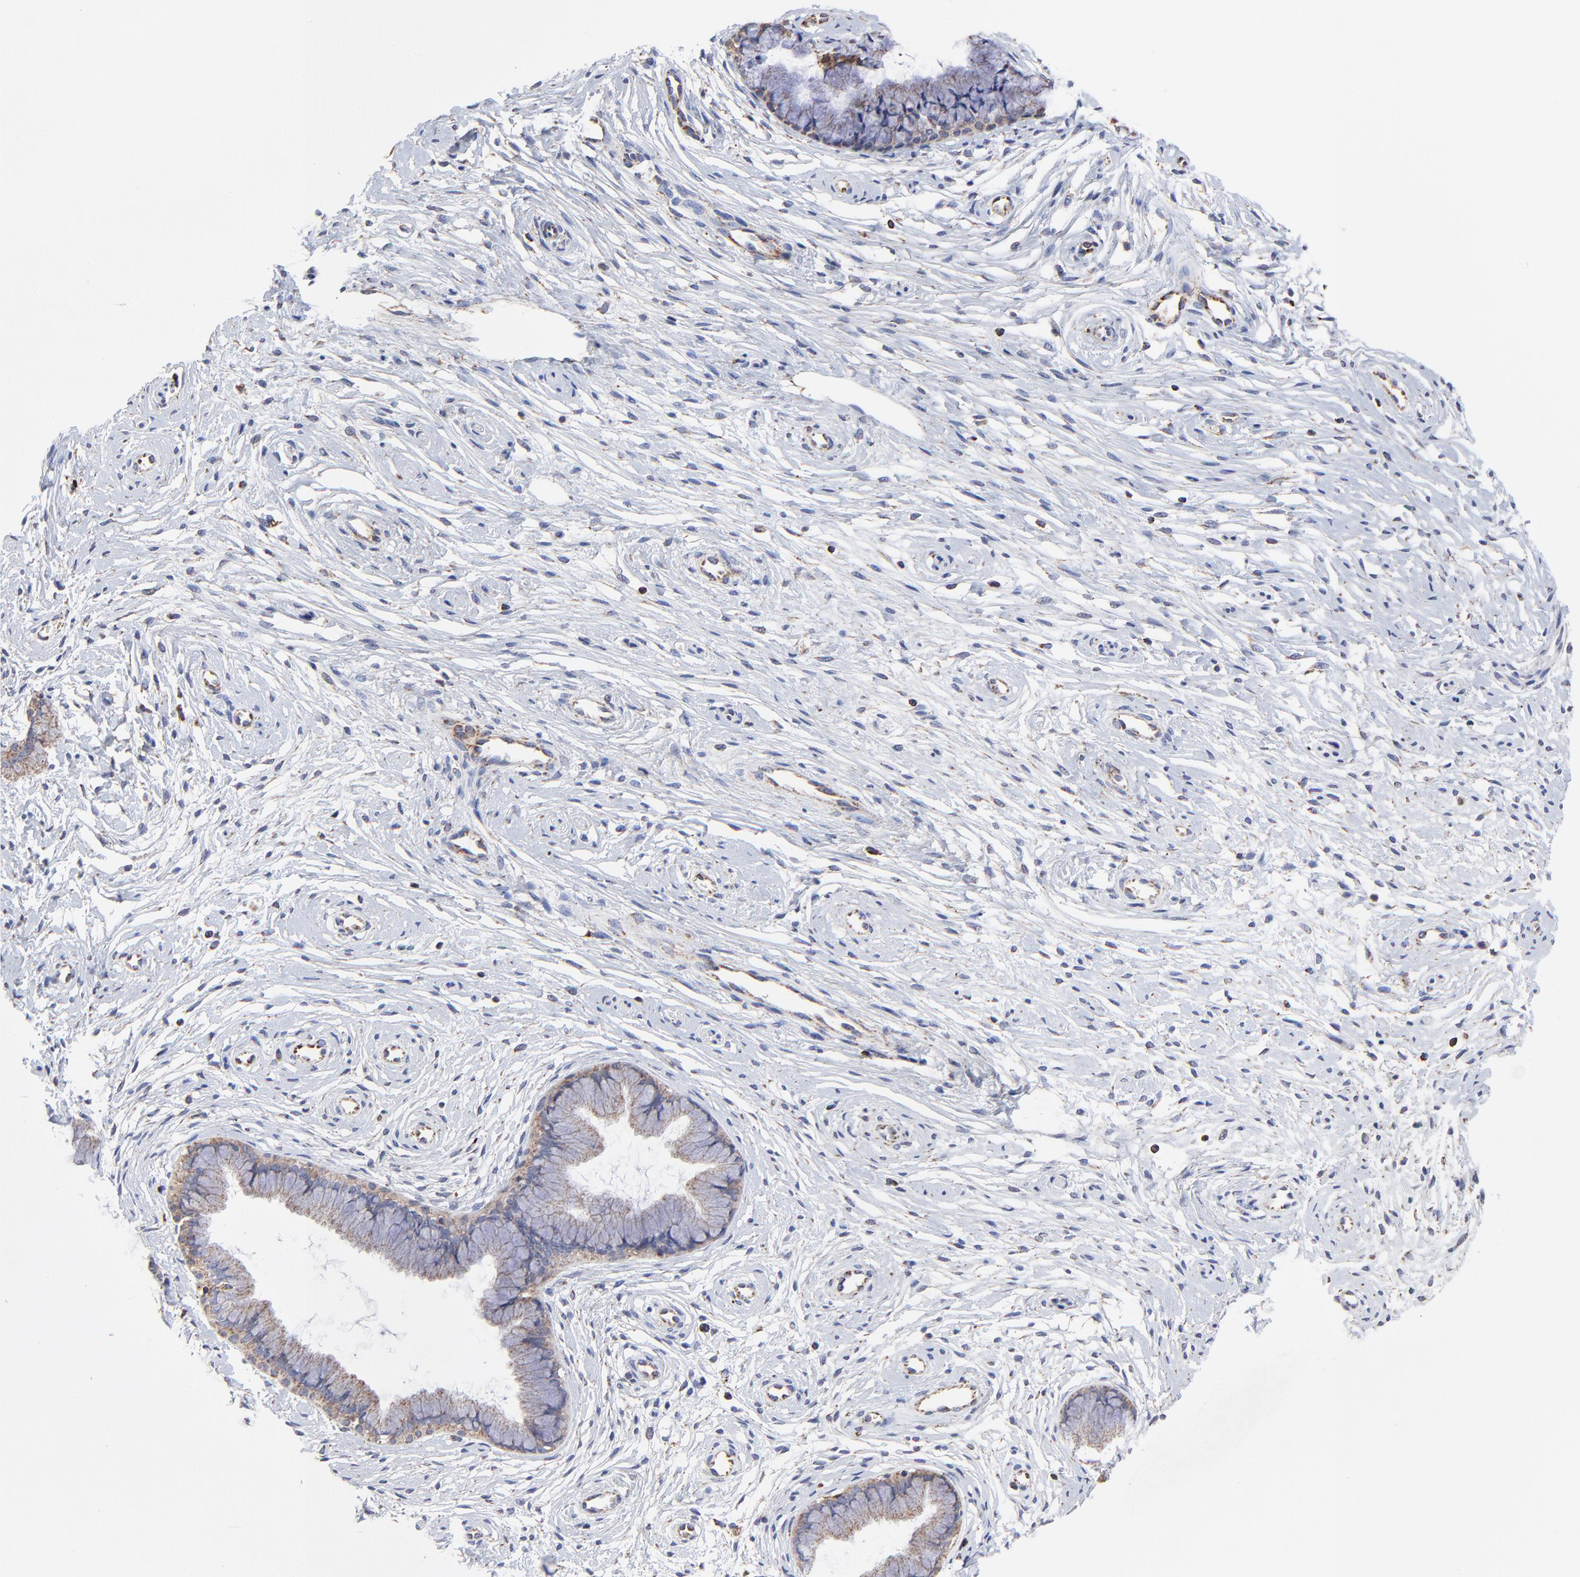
{"staining": {"intensity": "moderate", "quantity": "25%-75%", "location": "cytoplasmic/membranous"}, "tissue": "cervix", "cell_type": "Glandular cells", "image_type": "normal", "snomed": [{"axis": "morphology", "description": "Normal tissue, NOS"}, {"axis": "topography", "description": "Cervix"}], "caption": "This histopathology image displays benign cervix stained with immunohistochemistry to label a protein in brown. The cytoplasmic/membranous of glandular cells show moderate positivity for the protein. Nuclei are counter-stained blue.", "gene": "SSBP1", "patient": {"sex": "female", "age": 39}}